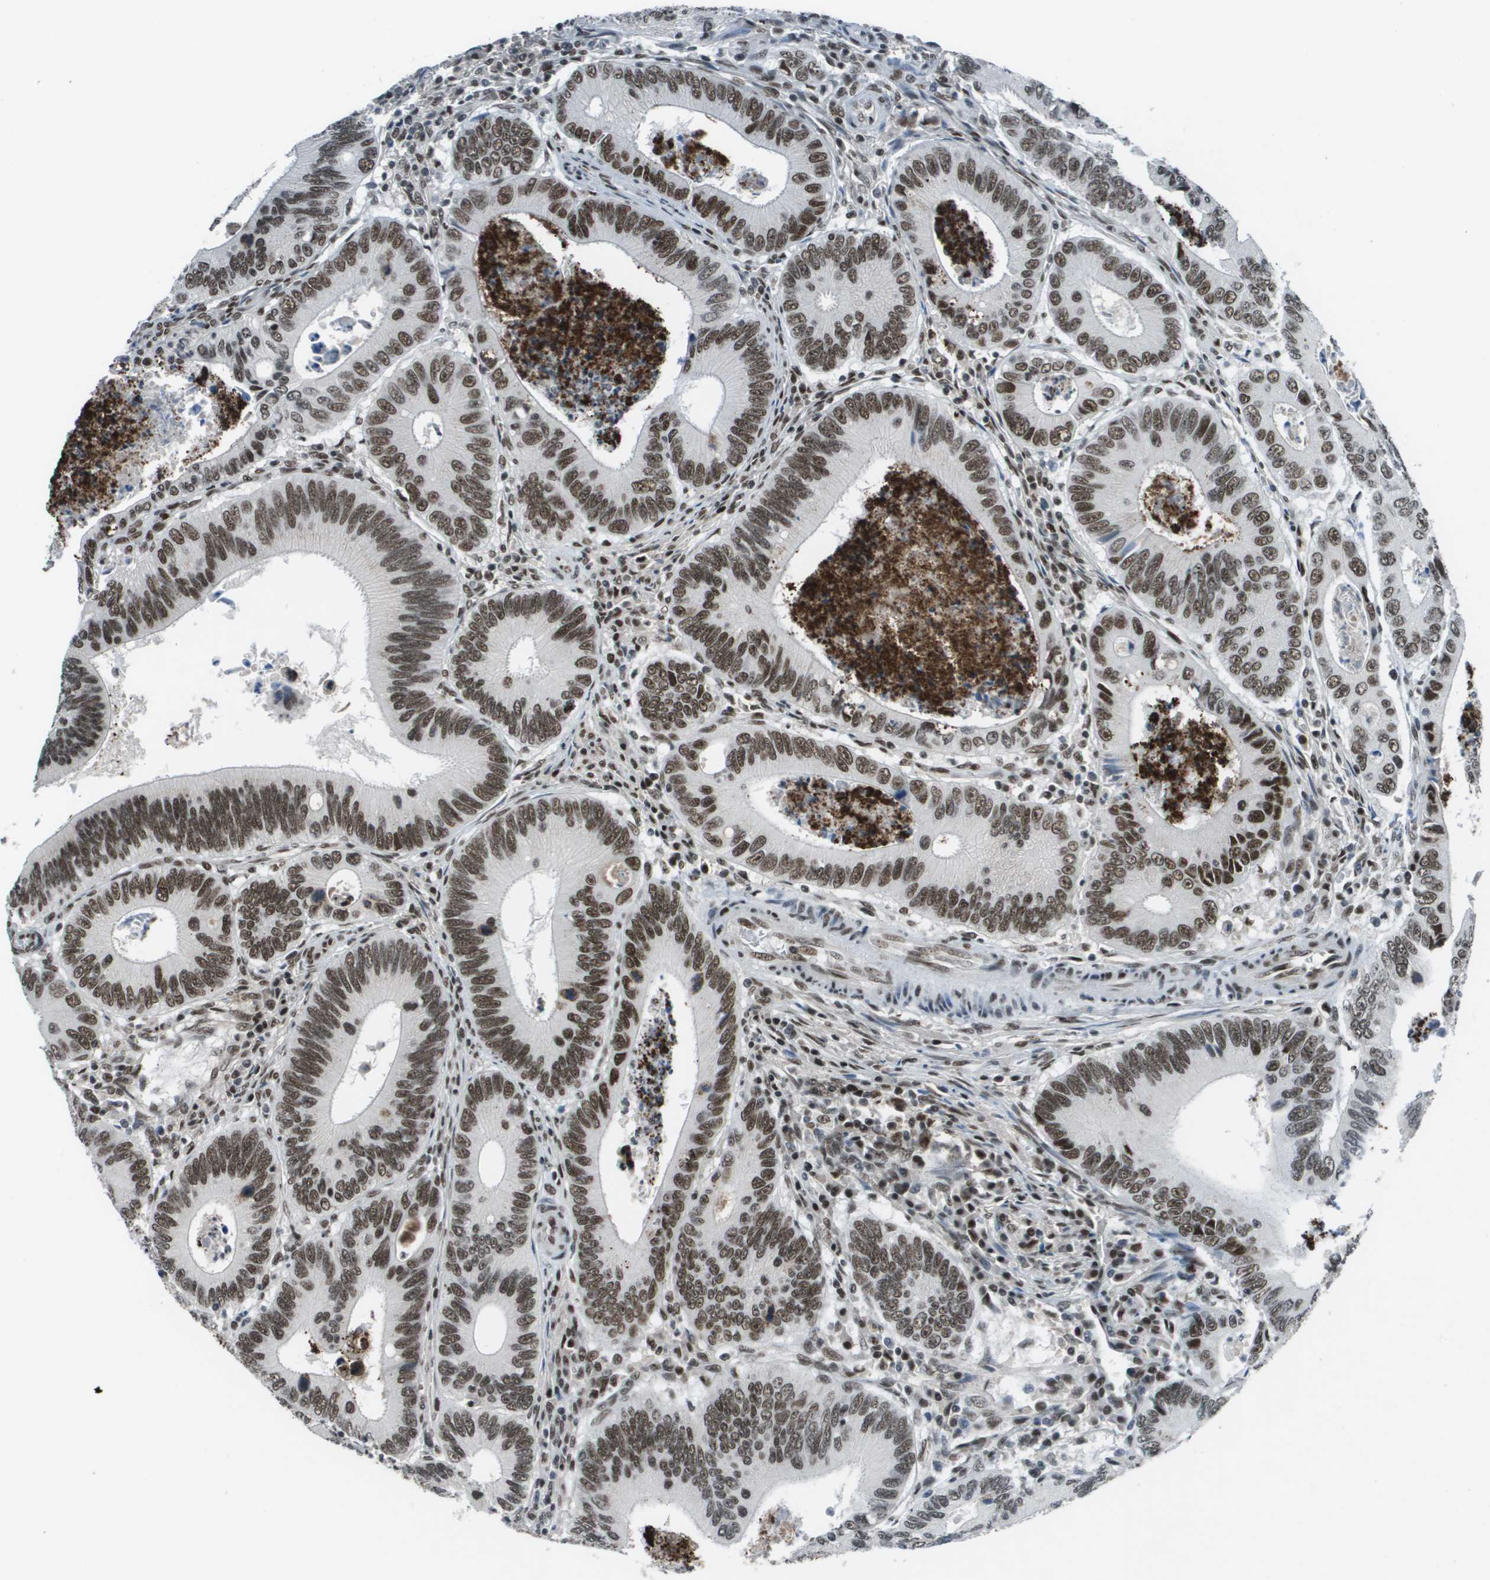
{"staining": {"intensity": "moderate", "quantity": ">75%", "location": "nuclear"}, "tissue": "colorectal cancer", "cell_type": "Tumor cells", "image_type": "cancer", "snomed": [{"axis": "morphology", "description": "Inflammation, NOS"}, {"axis": "morphology", "description": "Adenocarcinoma, NOS"}, {"axis": "topography", "description": "Colon"}], "caption": "There is medium levels of moderate nuclear positivity in tumor cells of adenocarcinoma (colorectal), as demonstrated by immunohistochemical staining (brown color).", "gene": "THRAP3", "patient": {"sex": "male", "age": 72}}